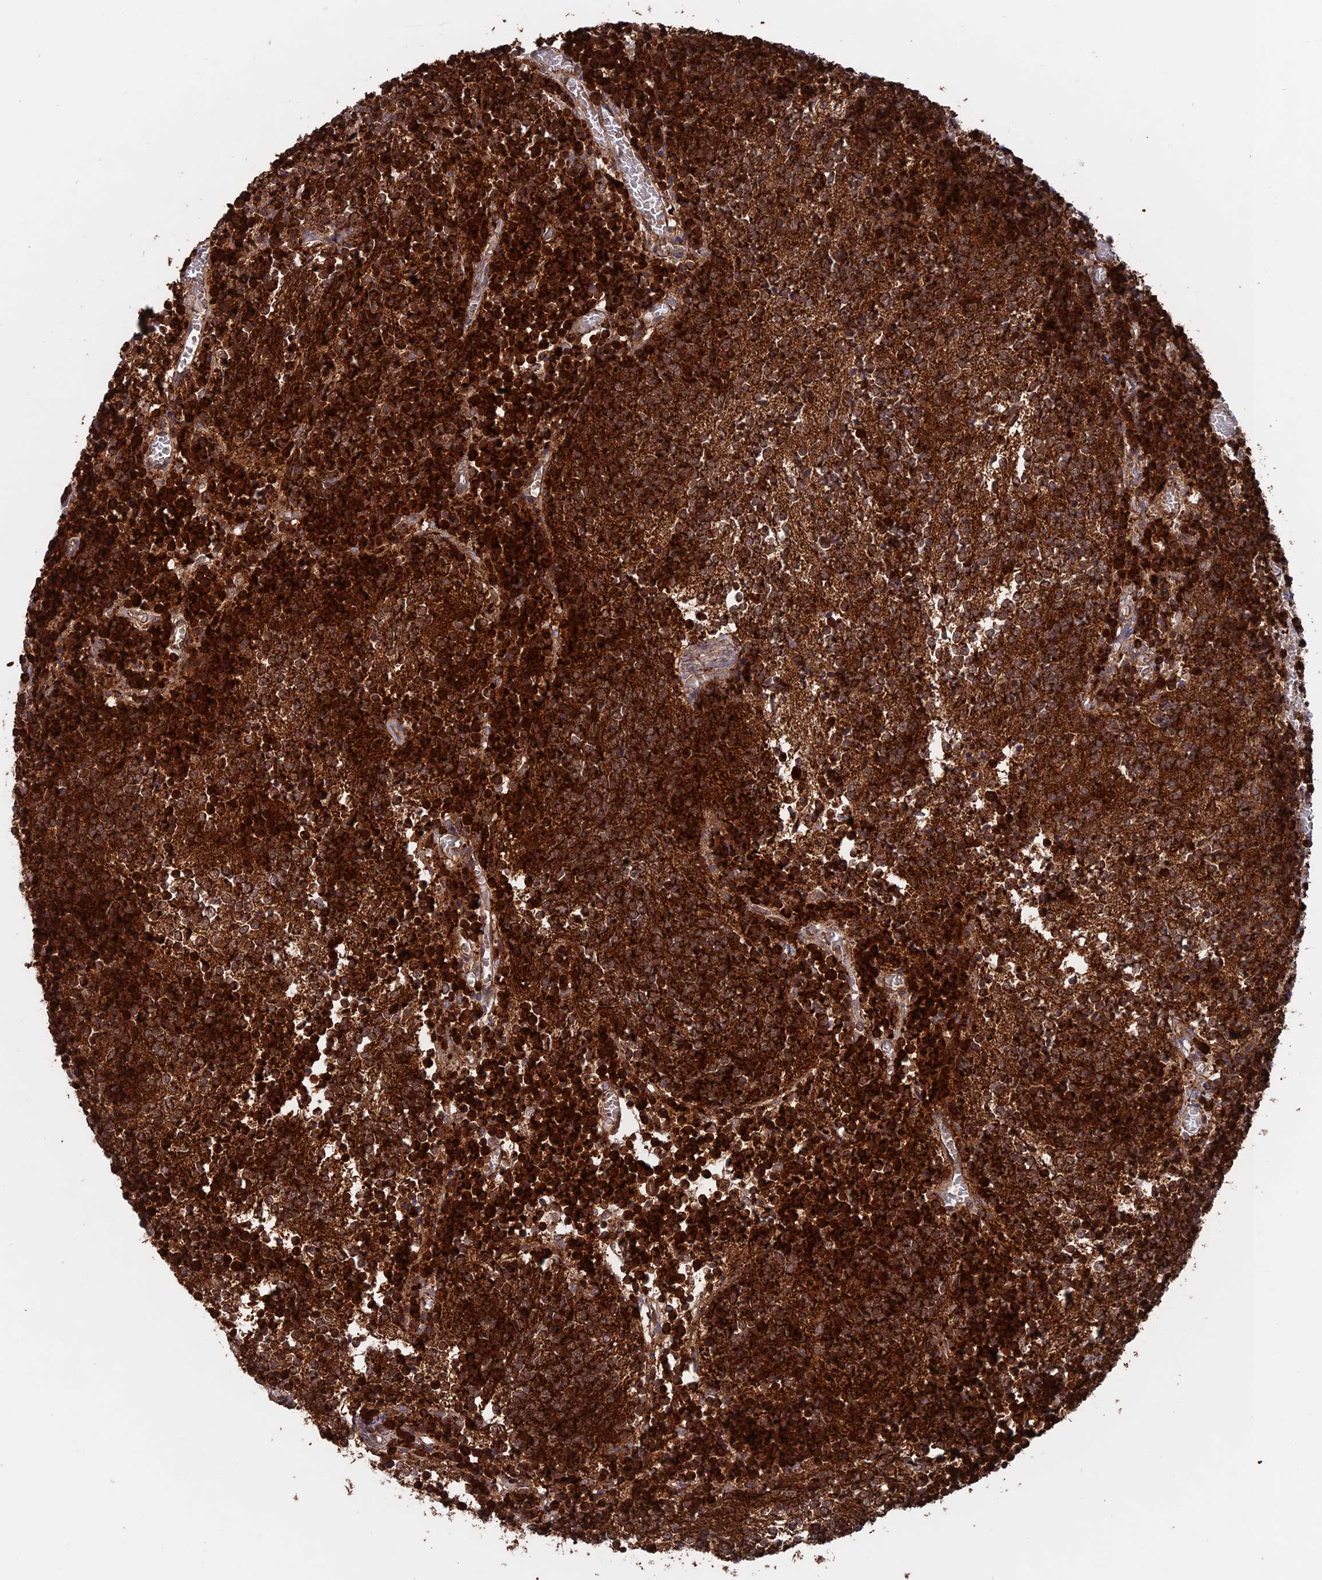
{"staining": {"intensity": "strong", "quantity": ">75%", "location": "cytoplasmic/membranous"}, "tissue": "glioma", "cell_type": "Tumor cells", "image_type": "cancer", "snomed": [{"axis": "morphology", "description": "Glioma, malignant, Low grade"}, {"axis": "topography", "description": "Brain"}], "caption": "DAB immunohistochemical staining of human malignant glioma (low-grade) shows strong cytoplasmic/membranous protein staining in about >75% of tumor cells.", "gene": "DTYMK", "patient": {"sex": "female", "age": 1}}